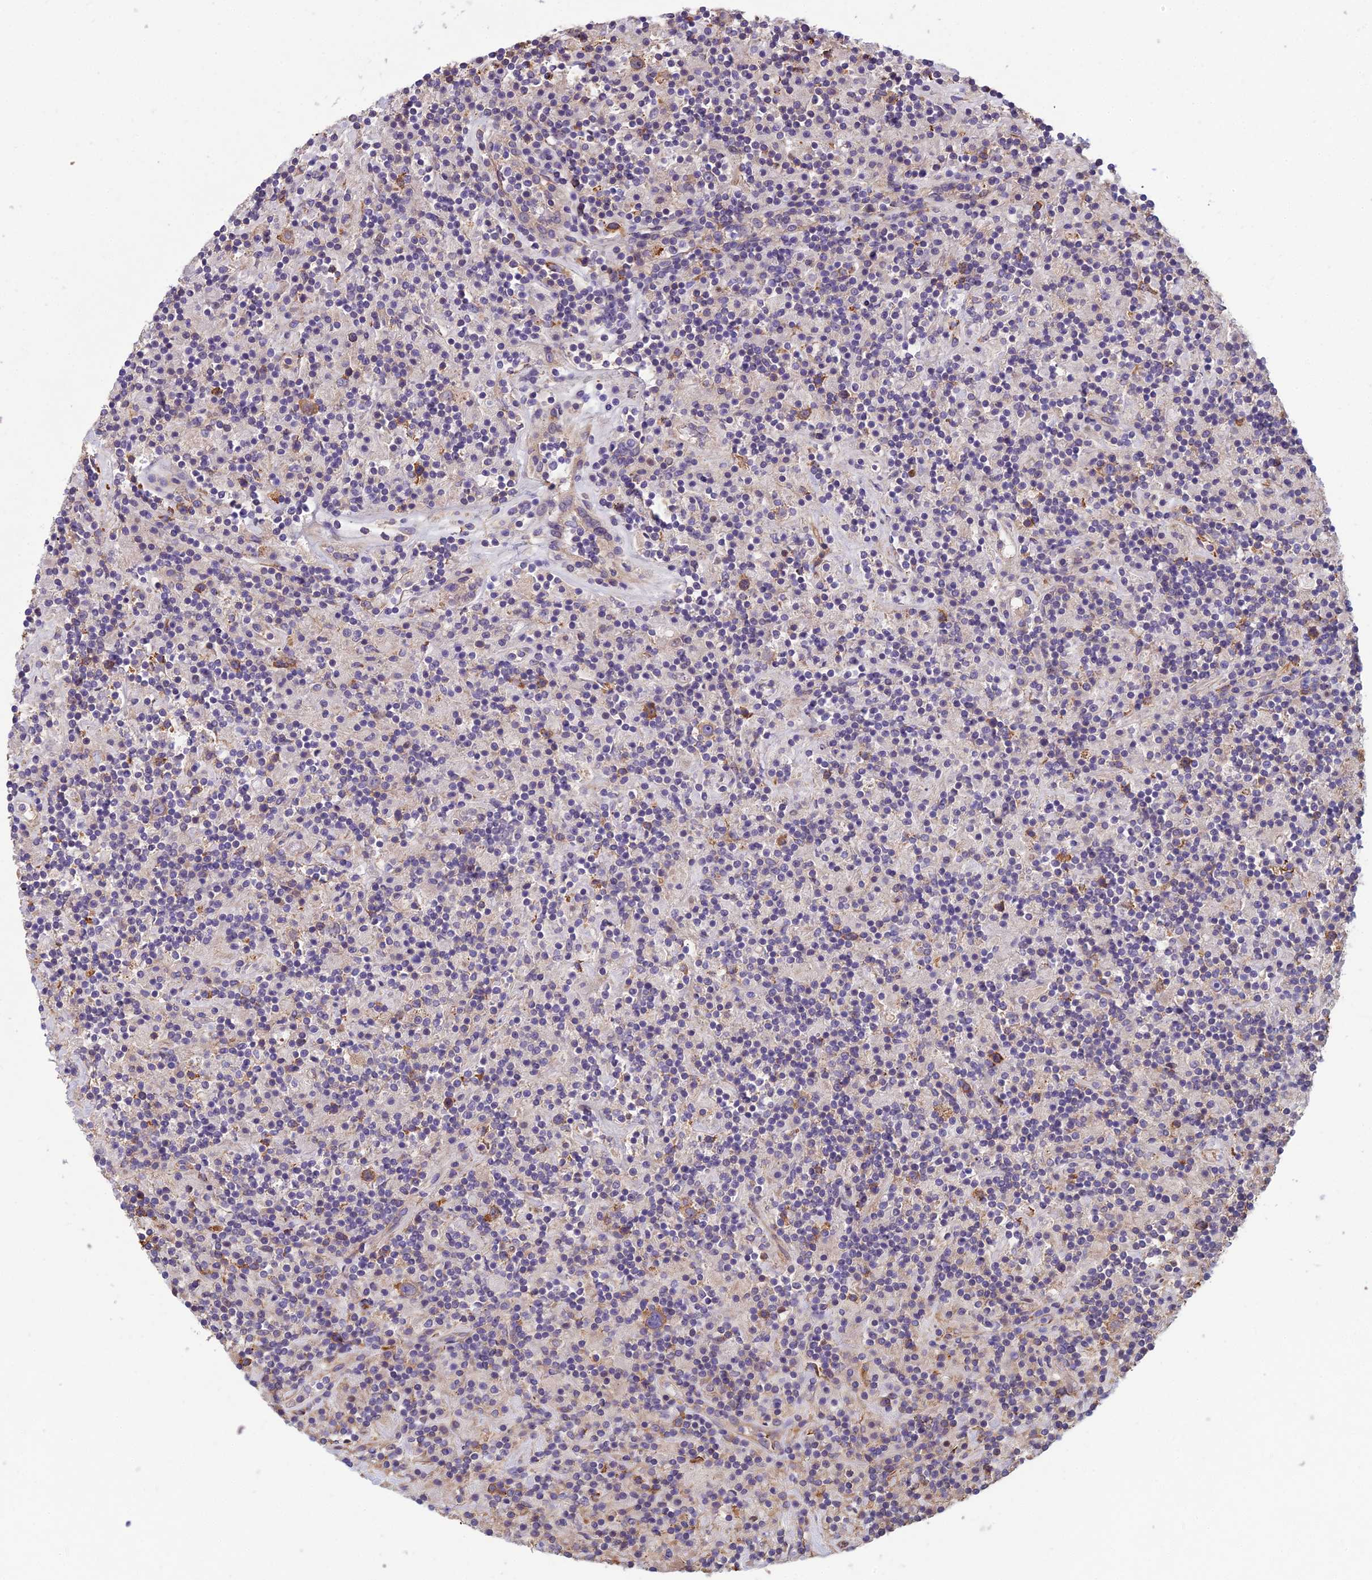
{"staining": {"intensity": "moderate", "quantity": "25%-75%", "location": "cytoplasmic/membranous"}, "tissue": "lymphoma", "cell_type": "Tumor cells", "image_type": "cancer", "snomed": [{"axis": "morphology", "description": "Hodgkin's disease, NOS"}, {"axis": "topography", "description": "Lymph node"}], "caption": "Lymphoma stained with a protein marker exhibits moderate staining in tumor cells.", "gene": "SPDL1", "patient": {"sex": "male", "age": 70}}